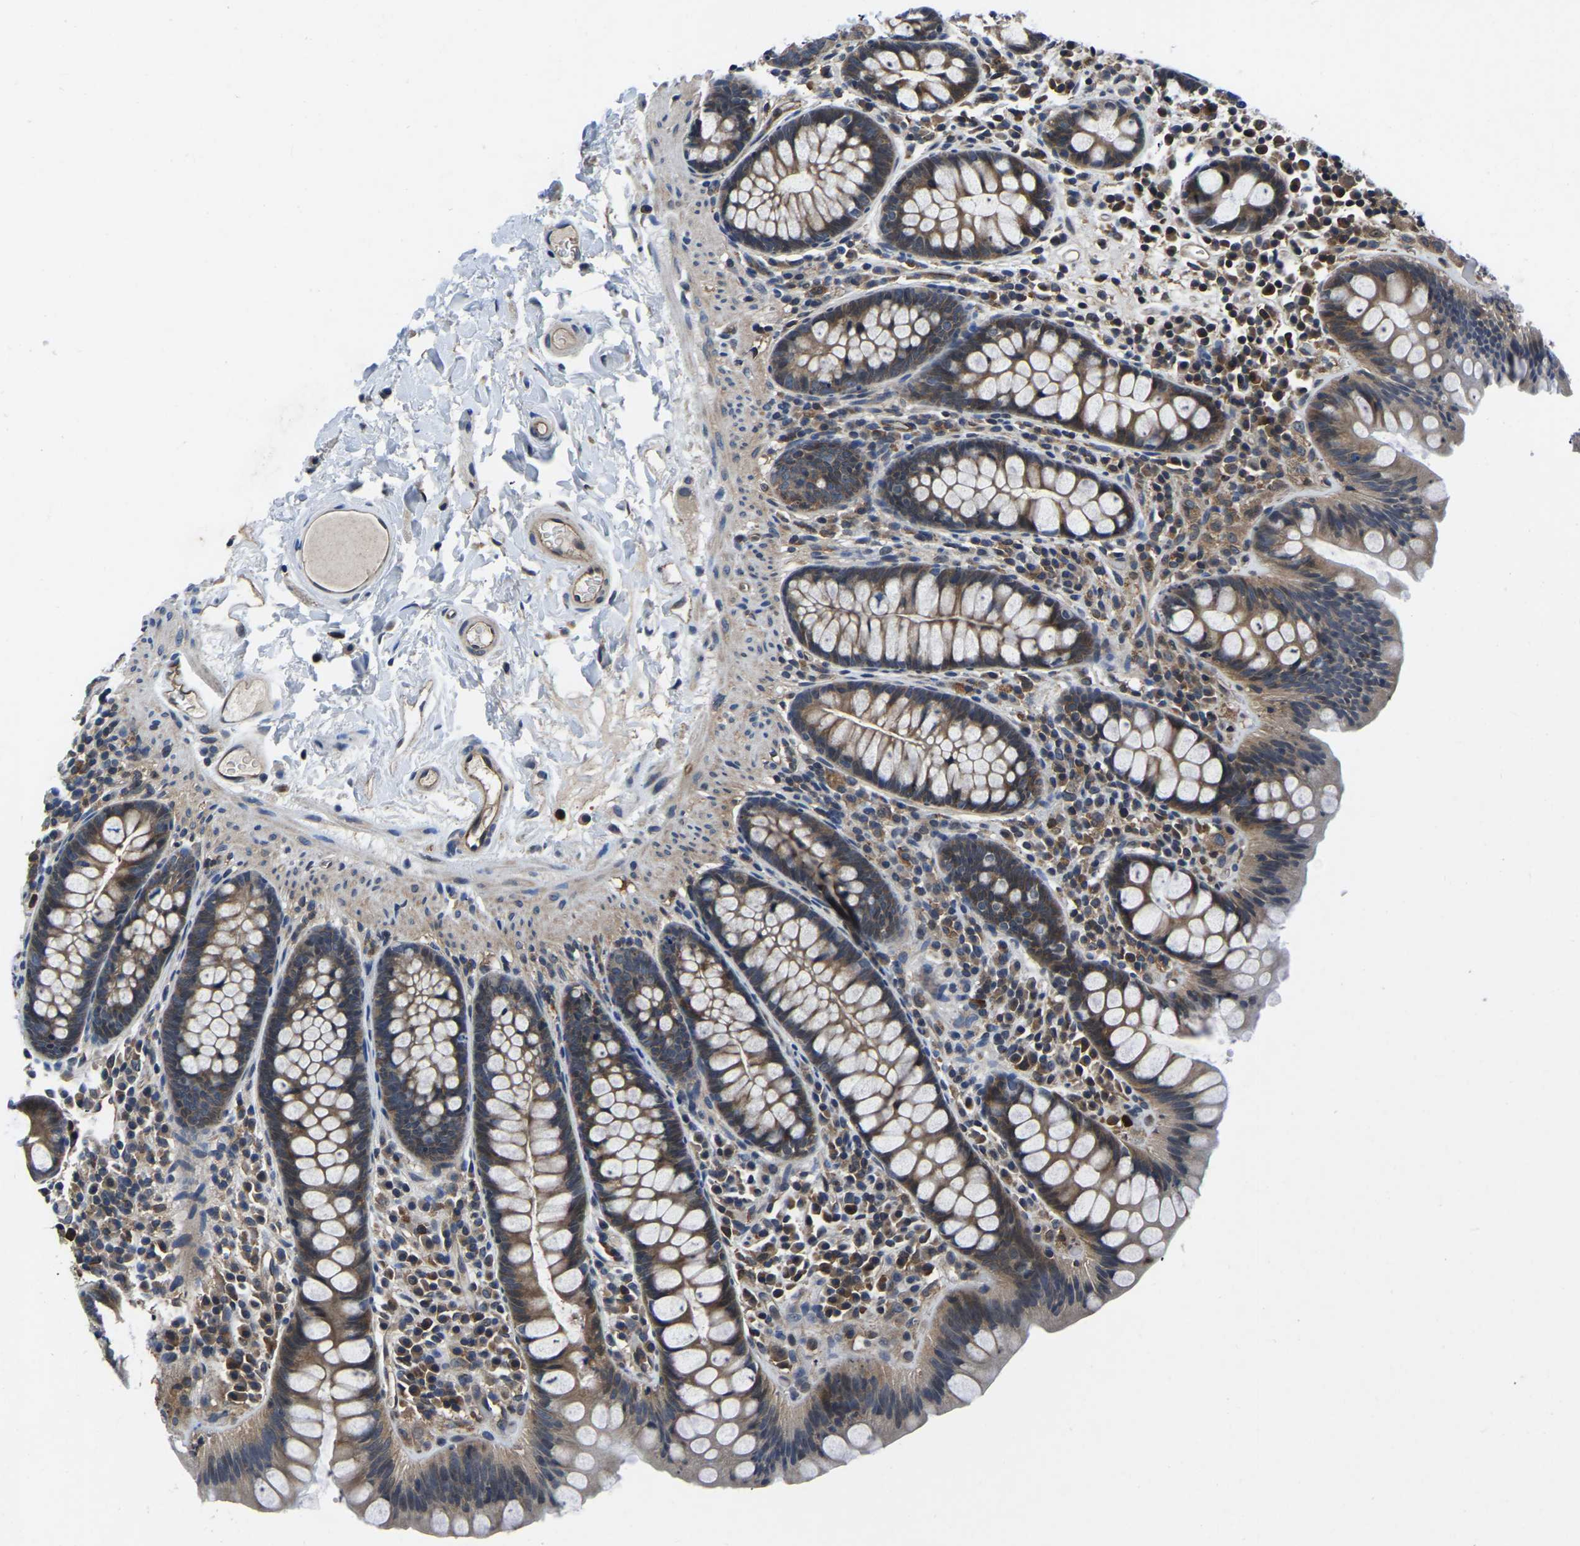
{"staining": {"intensity": "moderate", "quantity": ">75%", "location": "cytoplasmic/membranous"}, "tissue": "colon", "cell_type": "Endothelial cells", "image_type": "normal", "snomed": [{"axis": "morphology", "description": "Normal tissue, NOS"}, {"axis": "topography", "description": "Colon"}], "caption": "Human colon stained with a brown dye exhibits moderate cytoplasmic/membranous positive positivity in approximately >75% of endothelial cells.", "gene": "FGD5", "patient": {"sex": "female", "age": 80}}